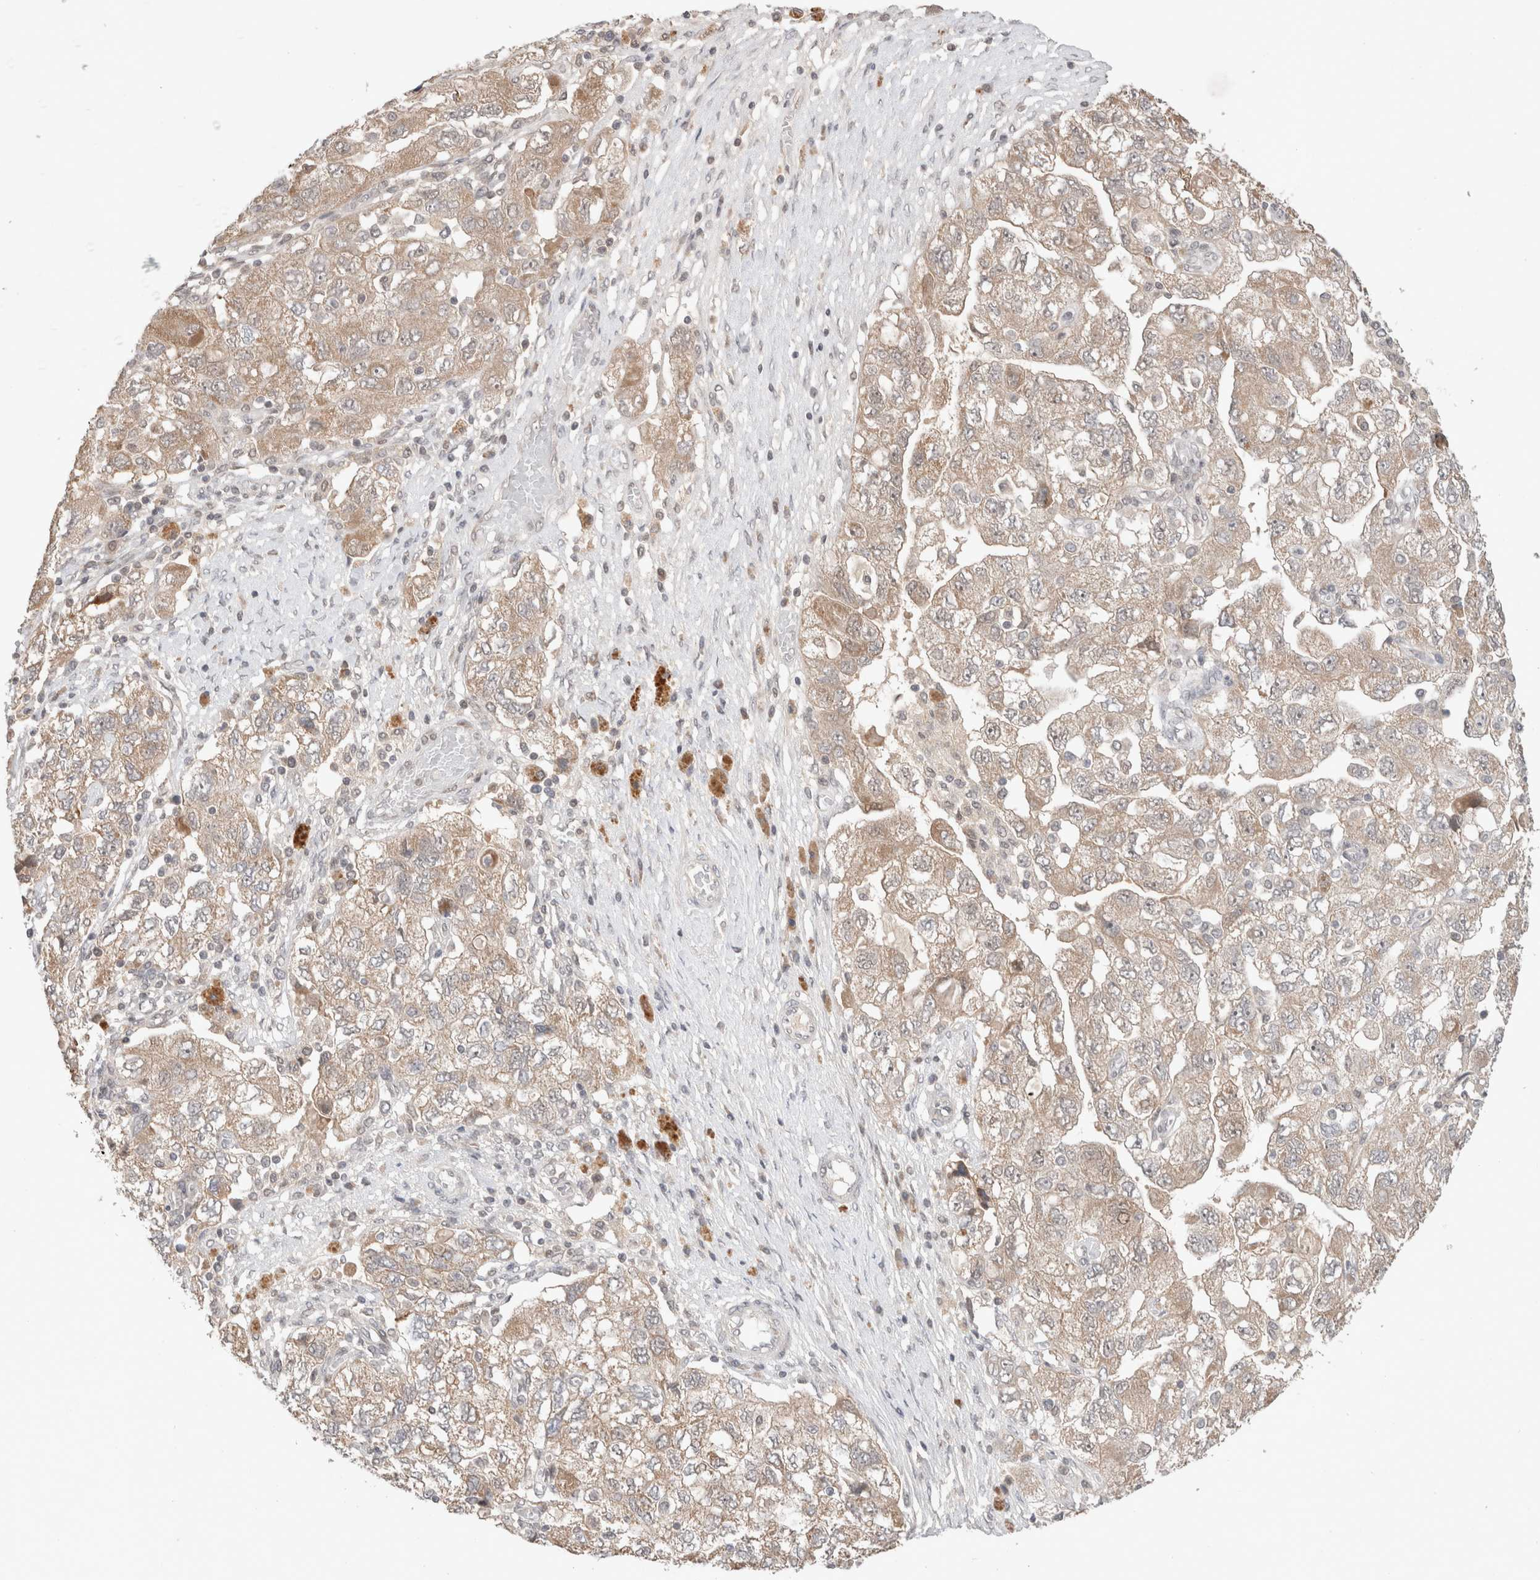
{"staining": {"intensity": "weak", "quantity": ">75%", "location": "cytoplasmic/membranous,nuclear"}, "tissue": "ovarian cancer", "cell_type": "Tumor cells", "image_type": "cancer", "snomed": [{"axis": "morphology", "description": "Carcinoma, NOS"}, {"axis": "morphology", "description": "Cystadenocarcinoma, serous, NOS"}, {"axis": "topography", "description": "Ovary"}], "caption": "Immunohistochemical staining of human ovarian cancer (carcinoma) demonstrates low levels of weak cytoplasmic/membranous and nuclear protein staining in approximately >75% of tumor cells. (DAB IHC with brightfield microscopy, high magnification).", "gene": "SYDE2", "patient": {"sex": "female", "age": 69}}